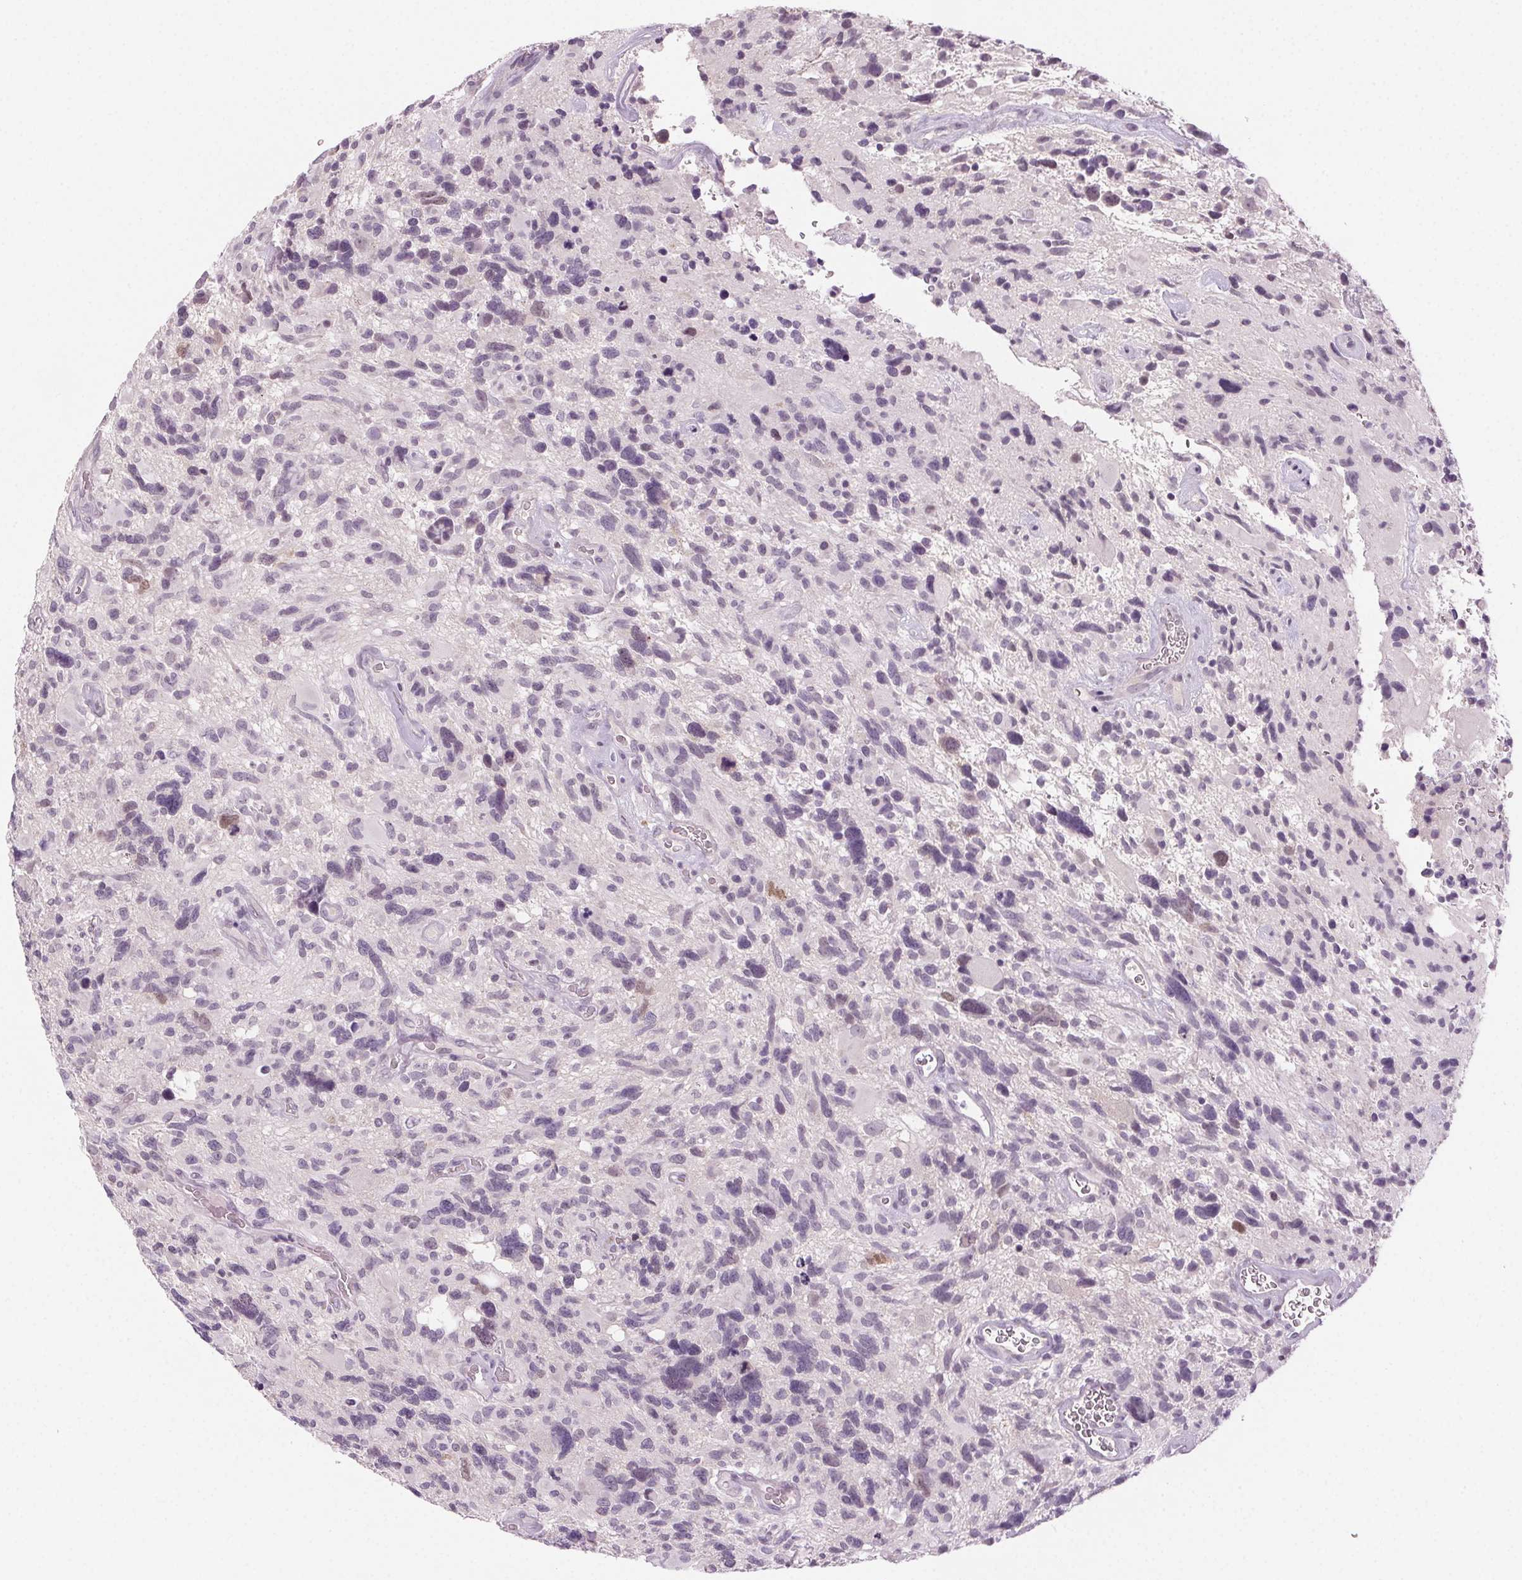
{"staining": {"intensity": "negative", "quantity": "none", "location": "none"}, "tissue": "glioma", "cell_type": "Tumor cells", "image_type": "cancer", "snomed": [{"axis": "morphology", "description": "Glioma, malignant, High grade"}, {"axis": "topography", "description": "Brain"}], "caption": "This is a histopathology image of immunohistochemistry (IHC) staining of malignant glioma (high-grade), which shows no staining in tumor cells.", "gene": "HSF5", "patient": {"sex": "male", "age": 49}}